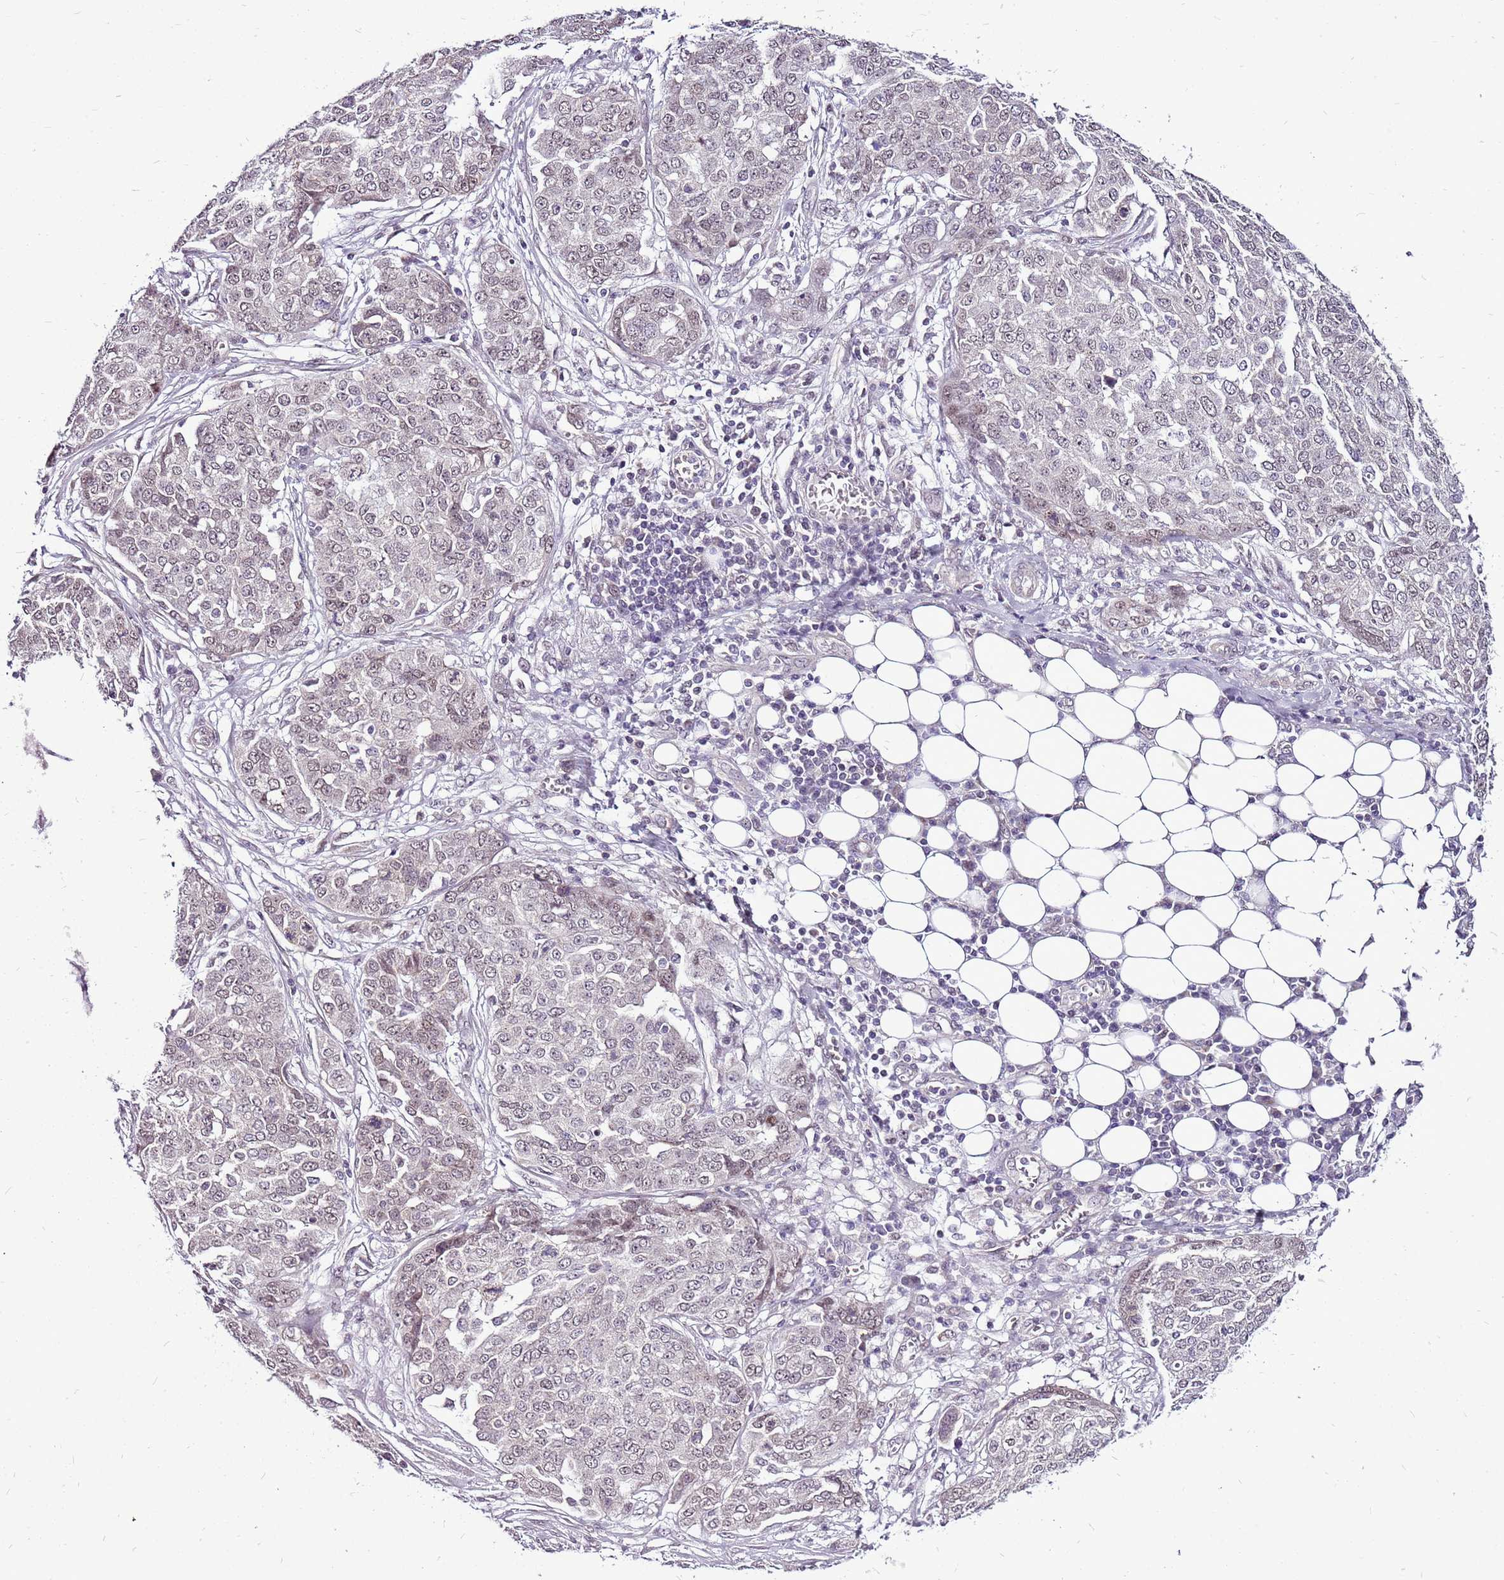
{"staining": {"intensity": "weak", "quantity": "25%-75%", "location": "nuclear"}, "tissue": "ovarian cancer", "cell_type": "Tumor cells", "image_type": "cancer", "snomed": [{"axis": "morphology", "description": "Cystadenocarcinoma, serous, NOS"}, {"axis": "topography", "description": "Soft tissue"}, {"axis": "topography", "description": "Ovary"}], "caption": "Serous cystadenocarcinoma (ovarian) stained with a protein marker exhibits weak staining in tumor cells.", "gene": "CCDC166", "patient": {"sex": "female", "age": 57}}